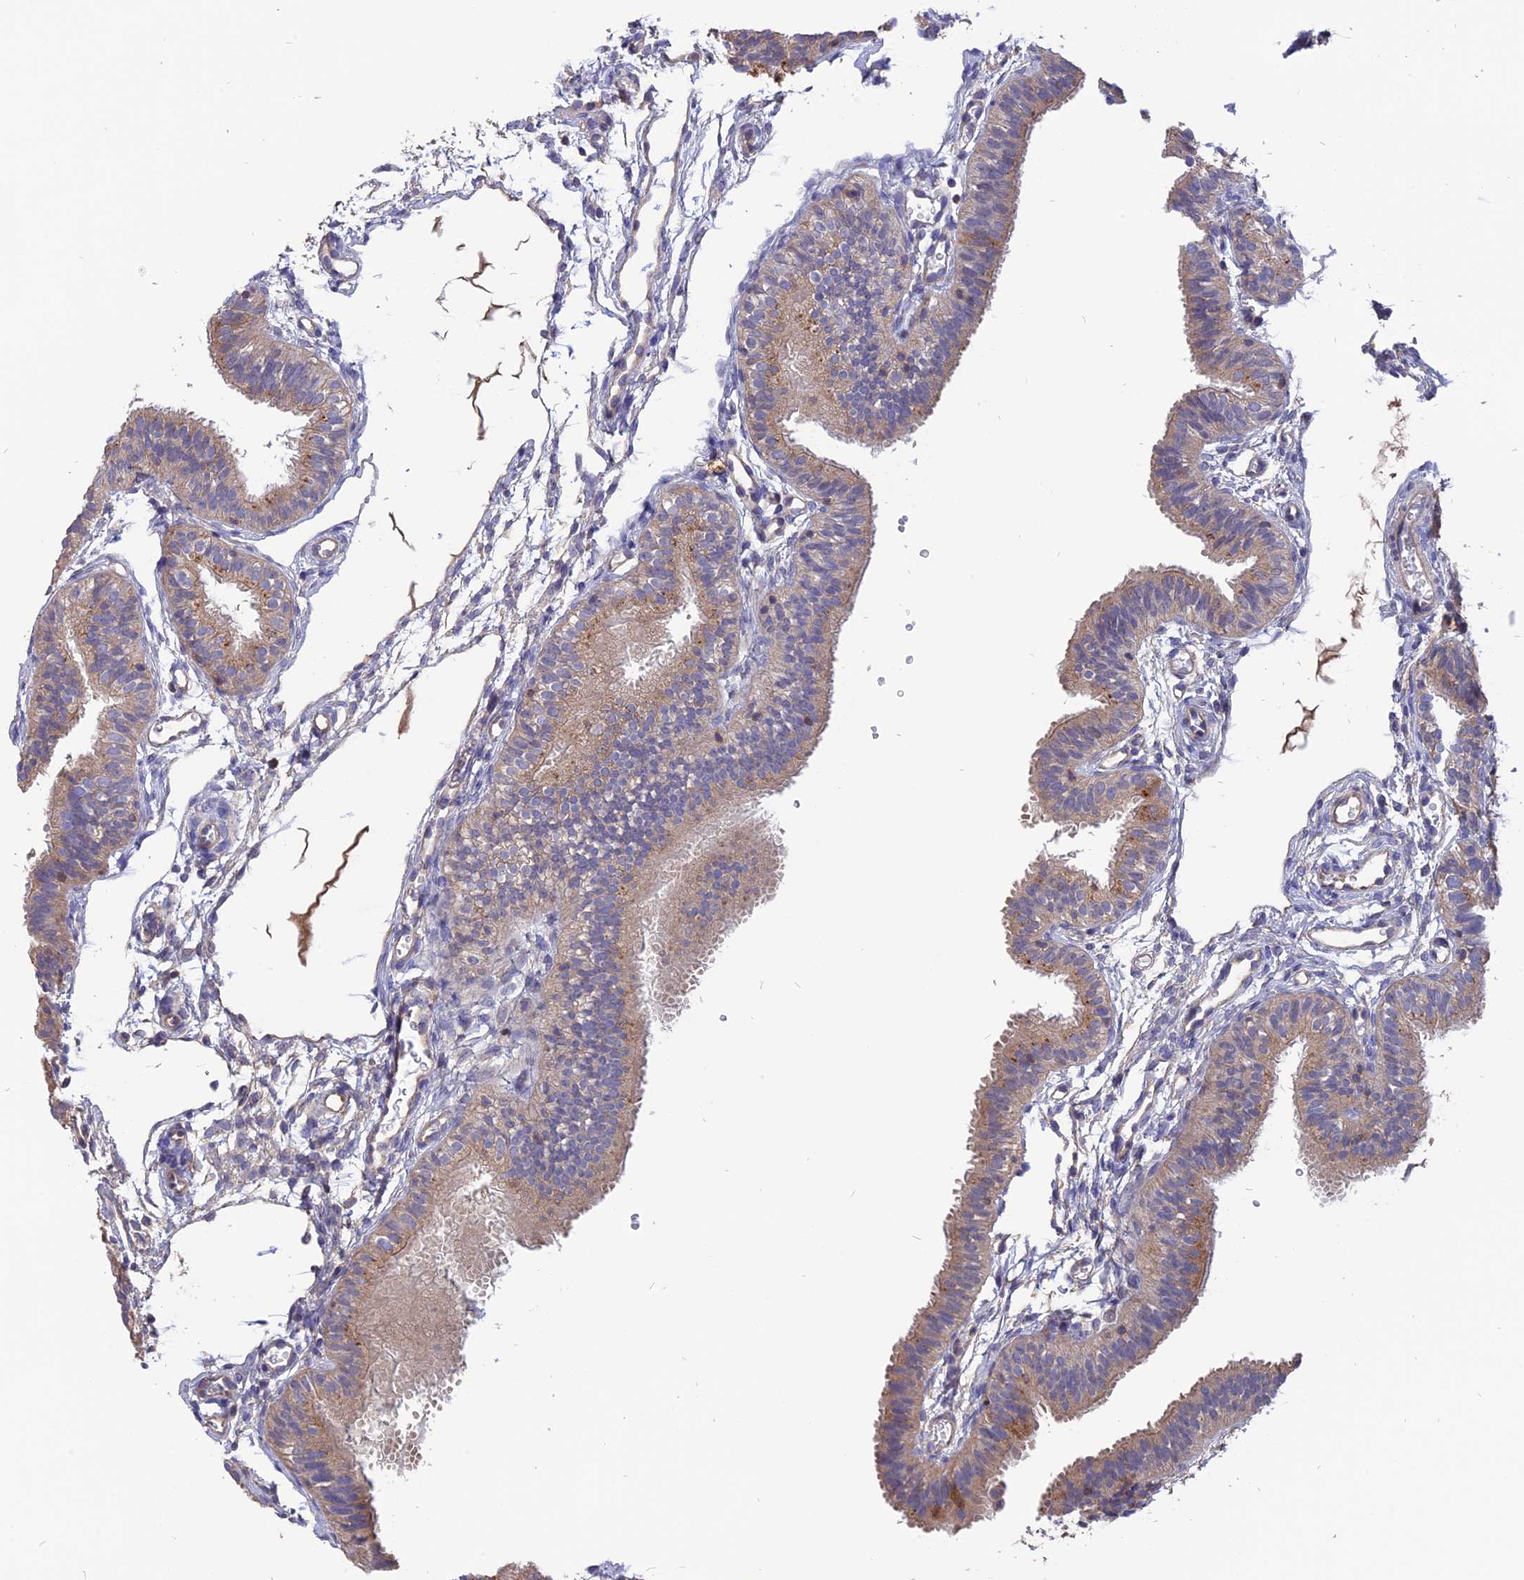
{"staining": {"intensity": "weak", "quantity": "25%-75%", "location": "cytoplasmic/membranous"}, "tissue": "fallopian tube", "cell_type": "Glandular cells", "image_type": "normal", "snomed": [{"axis": "morphology", "description": "Normal tissue, NOS"}, {"axis": "topography", "description": "Fallopian tube"}], "caption": "Weak cytoplasmic/membranous protein expression is appreciated in approximately 25%-75% of glandular cells in fallopian tube. Ihc stains the protein in brown and the nuclei are stained blue.", "gene": "CARMIL2", "patient": {"sex": "female", "age": 35}}